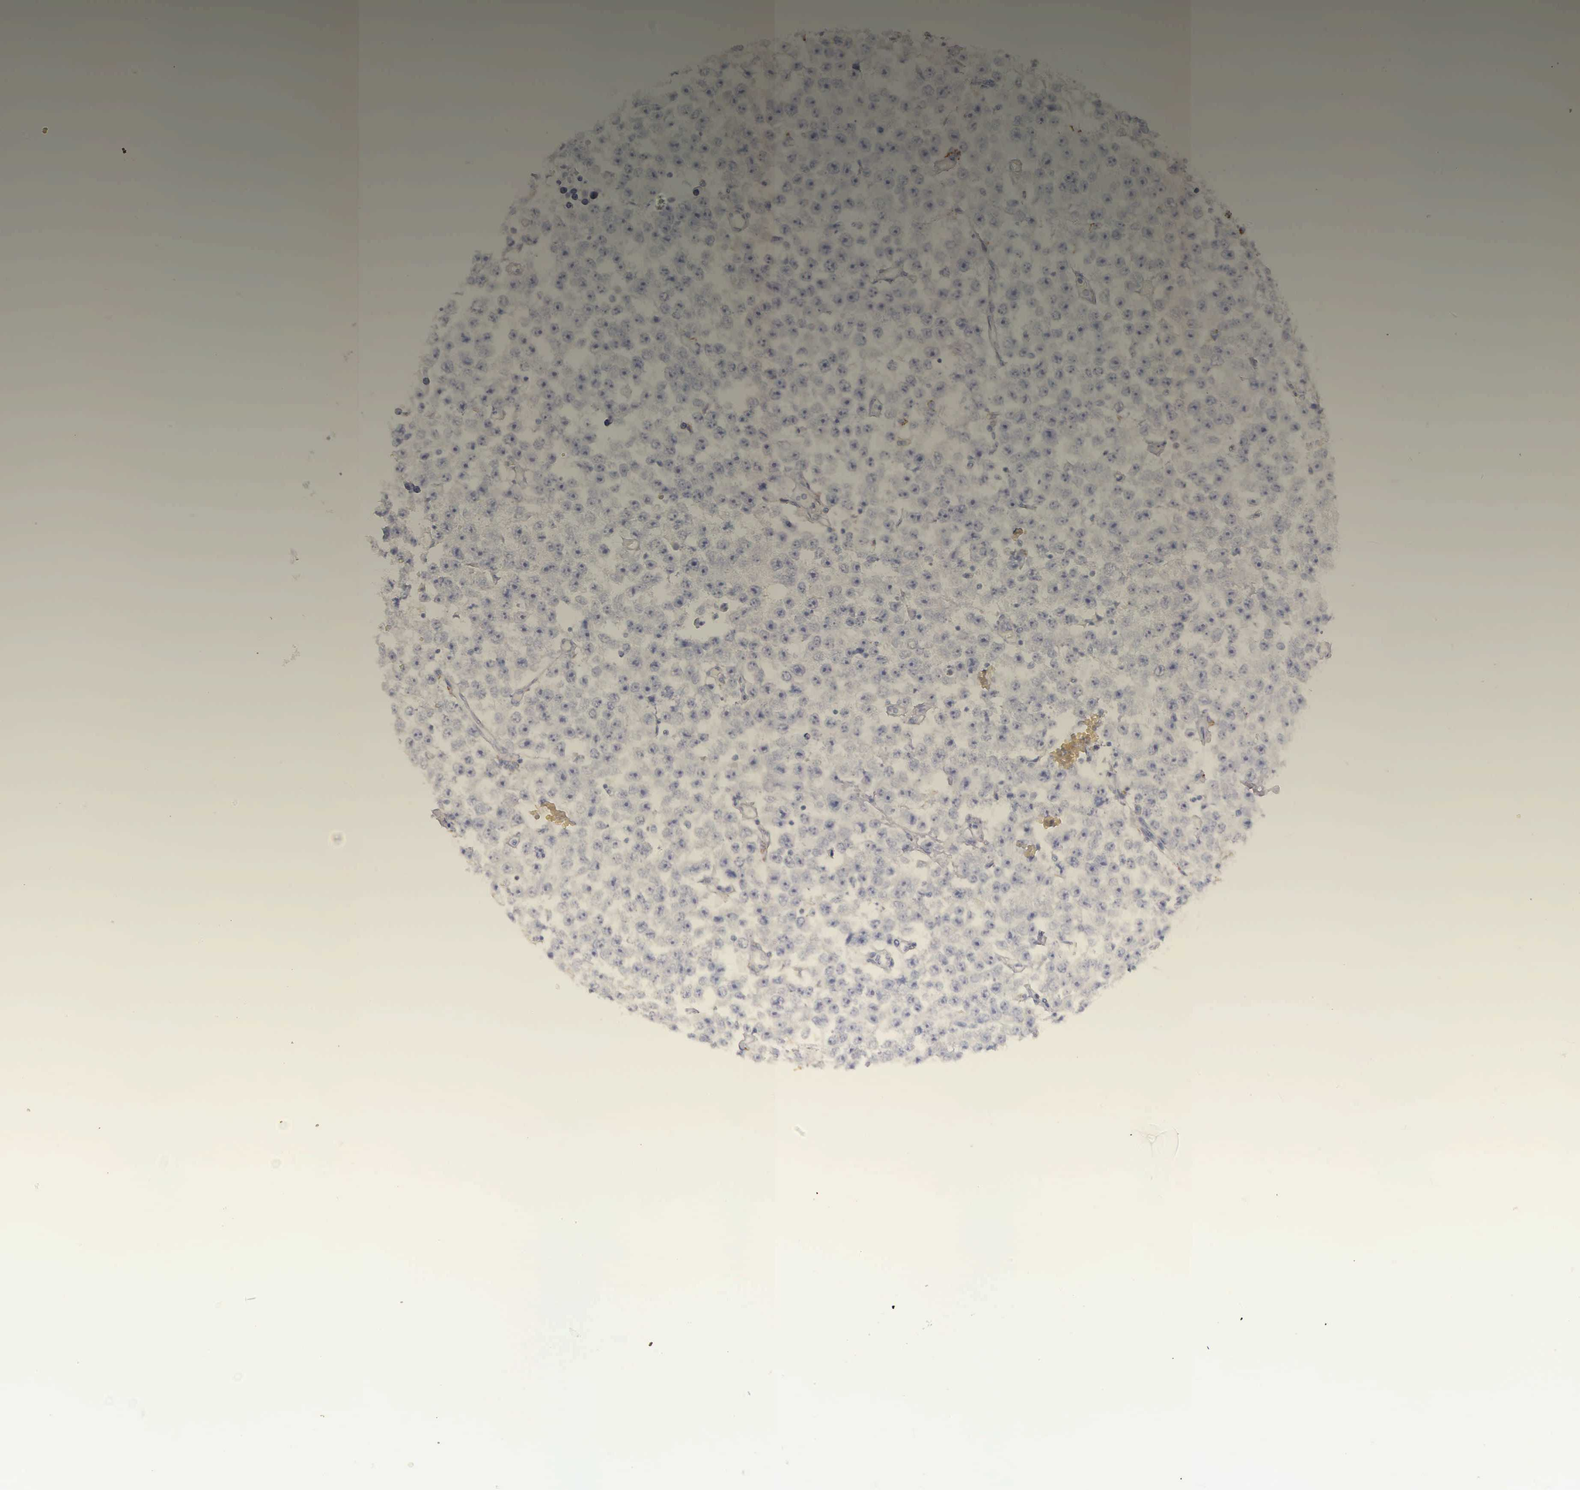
{"staining": {"intensity": "negative", "quantity": "none", "location": "none"}, "tissue": "testis cancer", "cell_type": "Tumor cells", "image_type": "cancer", "snomed": [{"axis": "morphology", "description": "Seminoma, NOS"}, {"axis": "topography", "description": "Testis"}], "caption": "This is a image of IHC staining of testis seminoma, which shows no staining in tumor cells.", "gene": "IDH3G", "patient": {"sex": "male", "age": 52}}